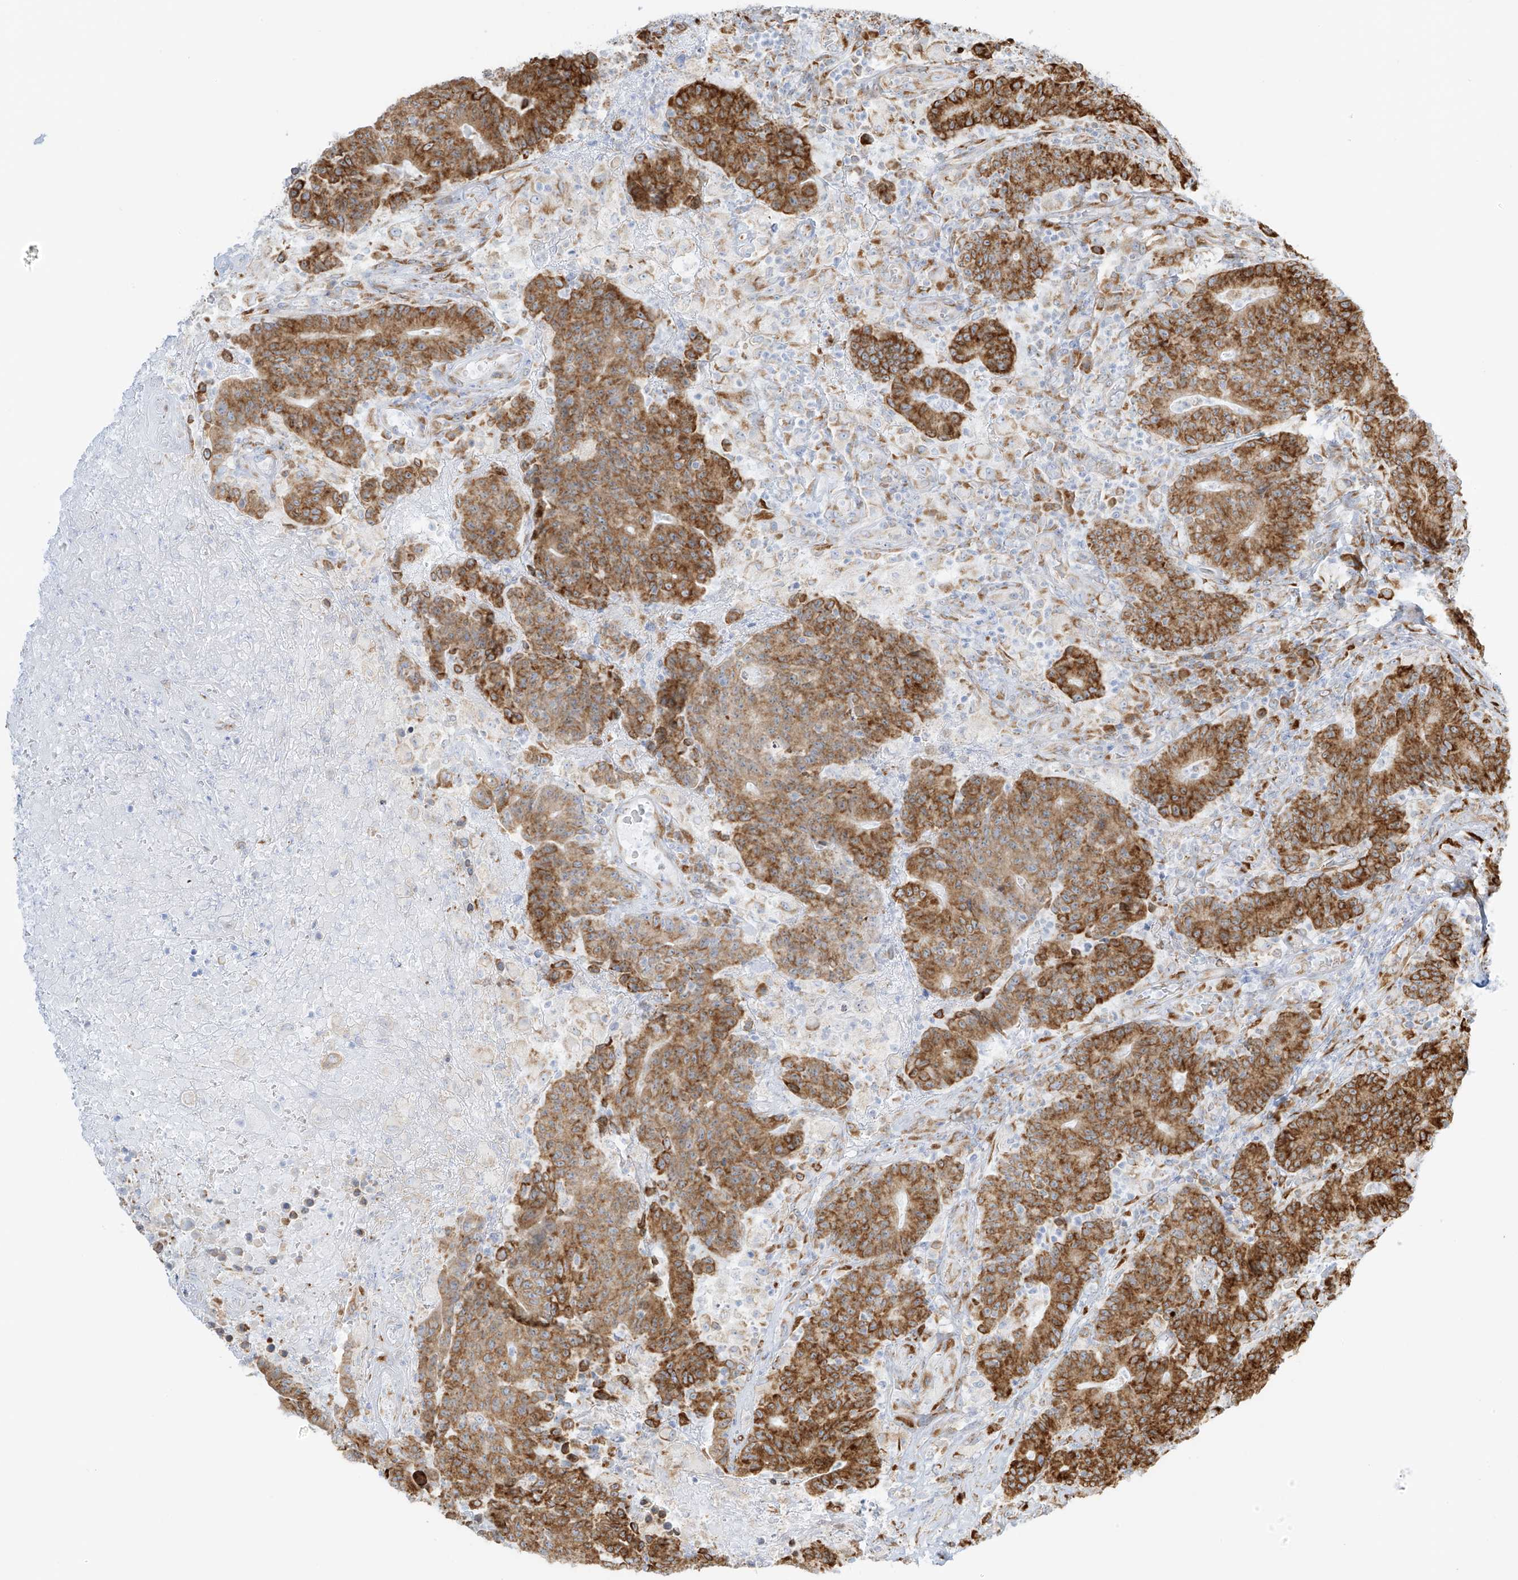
{"staining": {"intensity": "strong", "quantity": ">75%", "location": "cytoplasmic/membranous"}, "tissue": "colorectal cancer", "cell_type": "Tumor cells", "image_type": "cancer", "snomed": [{"axis": "morphology", "description": "Normal tissue, NOS"}, {"axis": "morphology", "description": "Adenocarcinoma, NOS"}, {"axis": "topography", "description": "Colon"}], "caption": "Immunohistochemistry photomicrograph of colorectal cancer (adenocarcinoma) stained for a protein (brown), which demonstrates high levels of strong cytoplasmic/membranous staining in approximately >75% of tumor cells.", "gene": "LRRC59", "patient": {"sex": "female", "age": 75}}